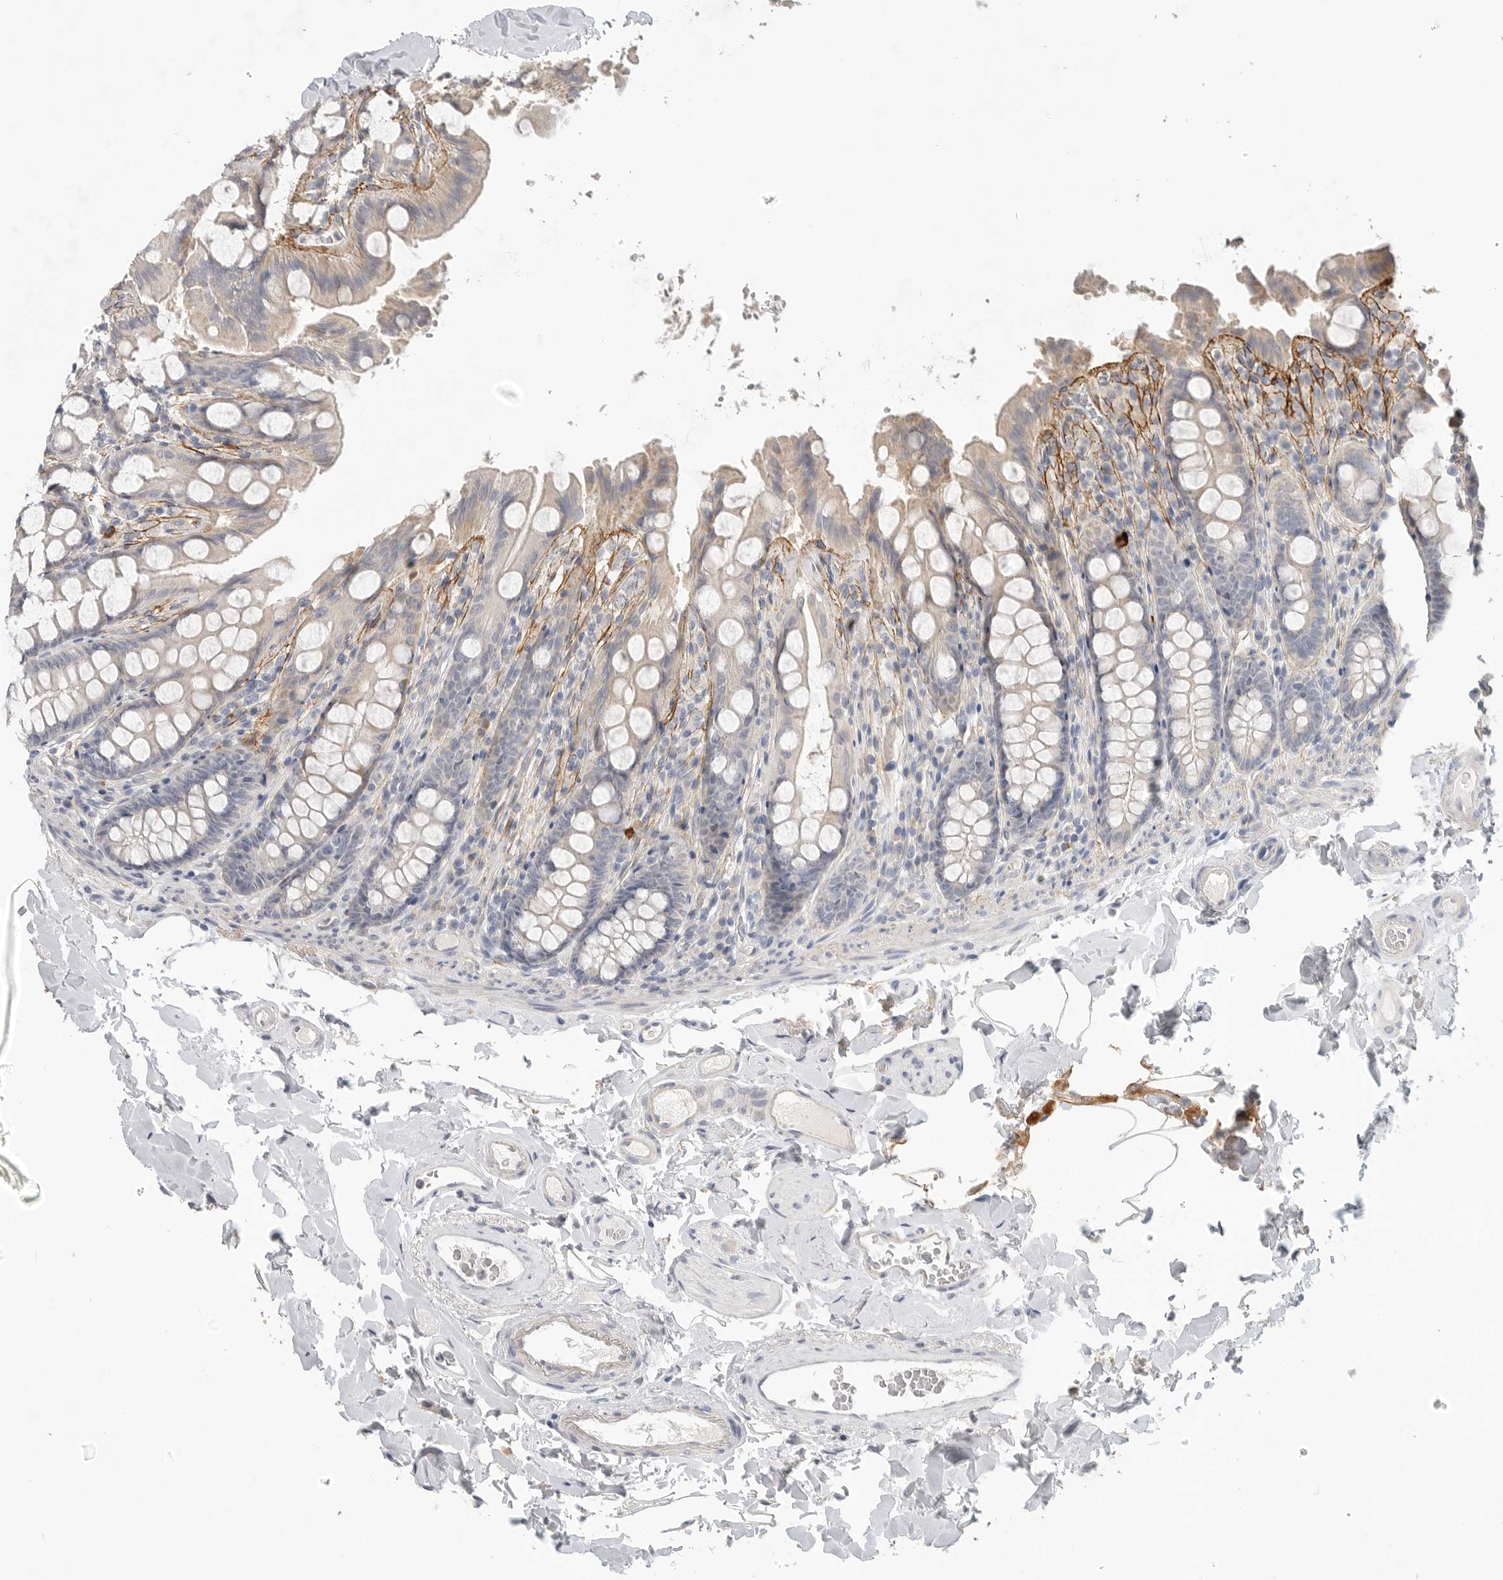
{"staining": {"intensity": "negative", "quantity": "none", "location": "none"}, "tissue": "colon", "cell_type": "Endothelial cells", "image_type": "normal", "snomed": [{"axis": "morphology", "description": "Normal tissue, NOS"}, {"axis": "topography", "description": "Colon"}, {"axis": "topography", "description": "Peripheral nerve tissue"}], "caption": "Endothelial cells show no significant protein staining in benign colon.", "gene": "FBN2", "patient": {"sex": "female", "age": 61}}